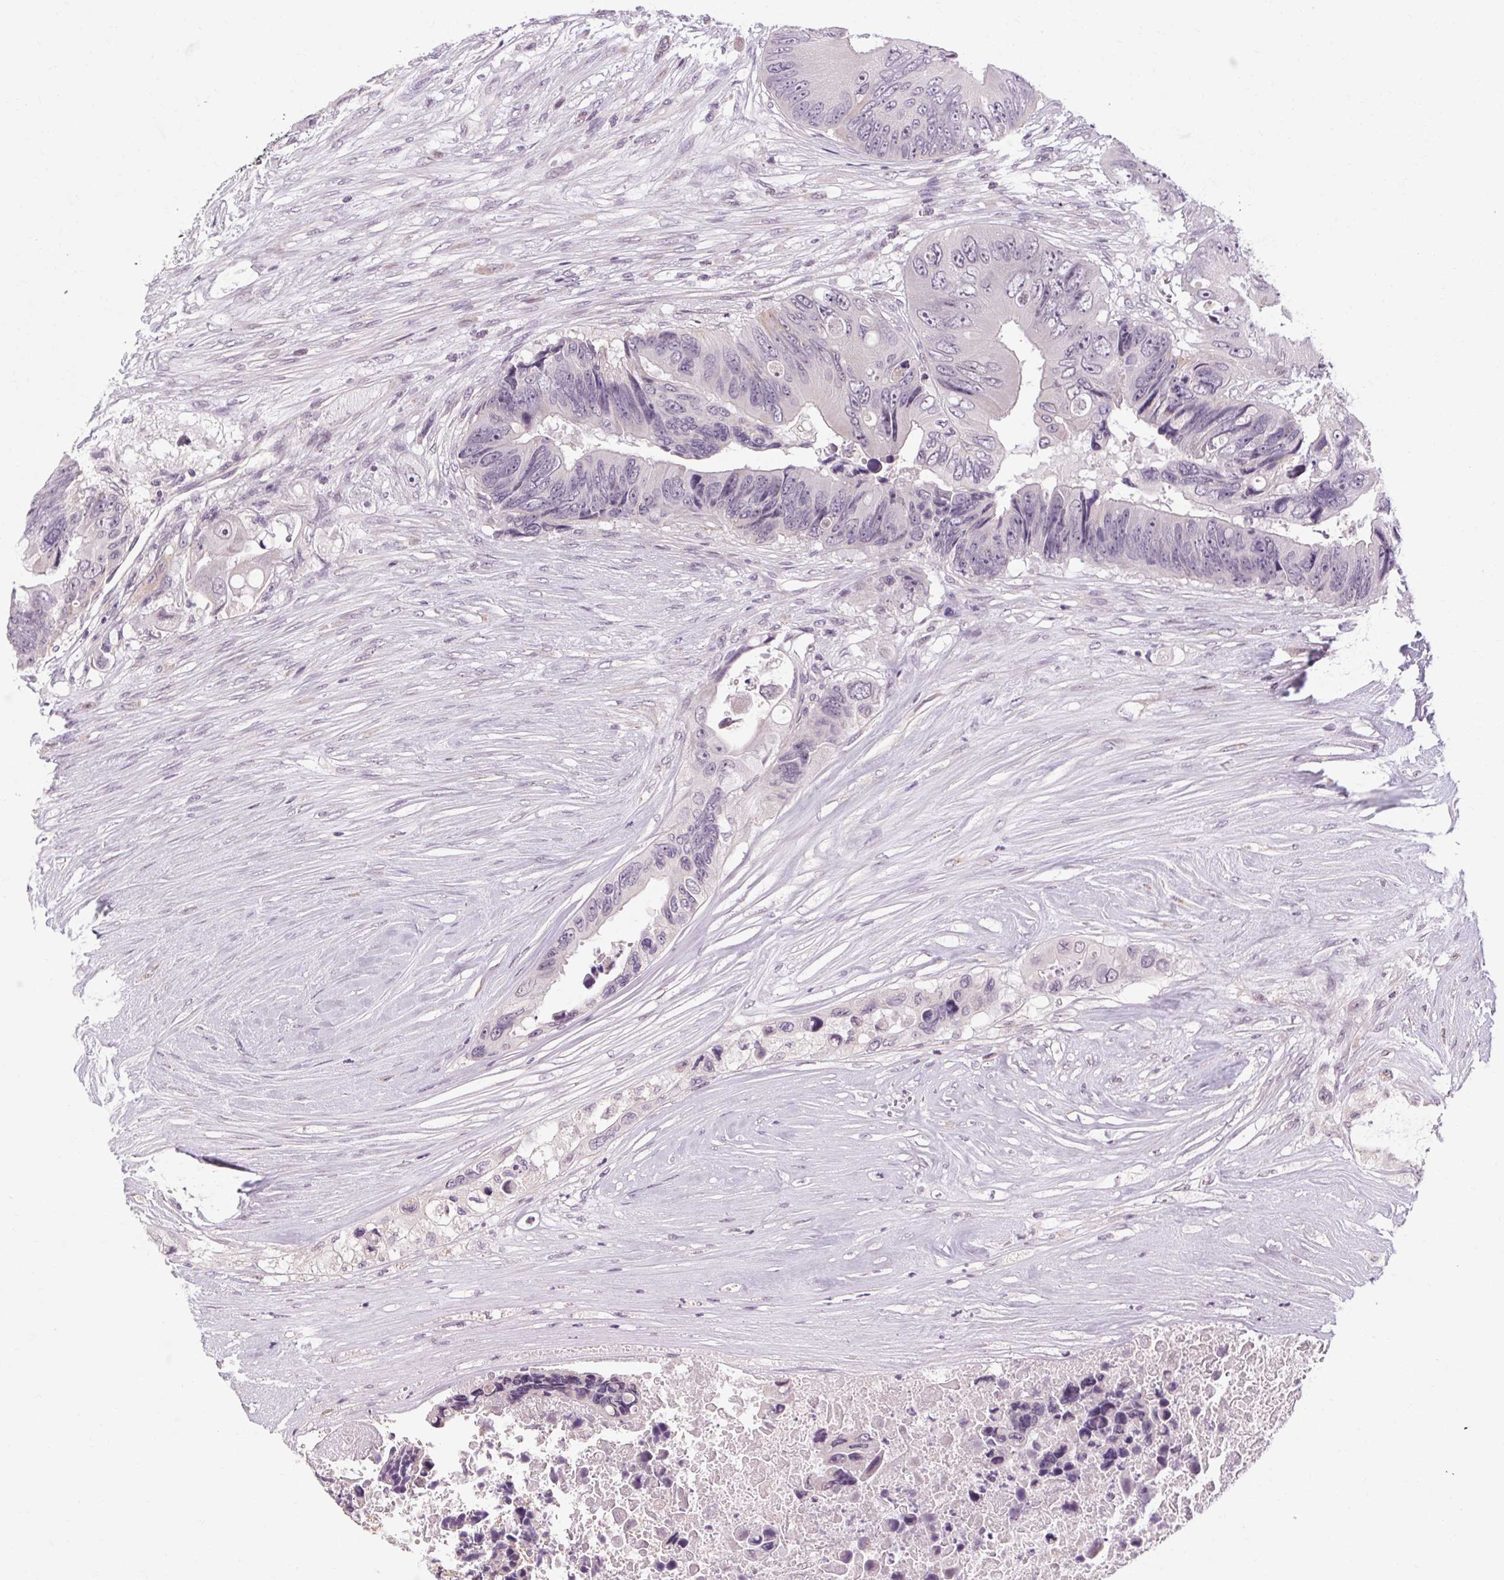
{"staining": {"intensity": "negative", "quantity": "none", "location": "none"}, "tissue": "colorectal cancer", "cell_type": "Tumor cells", "image_type": "cancer", "snomed": [{"axis": "morphology", "description": "Adenocarcinoma, NOS"}, {"axis": "topography", "description": "Colon"}], "caption": "There is no significant staining in tumor cells of colorectal cancer. (DAB (3,3'-diaminobenzidine) immunohistochemistry, high magnification).", "gene": "KLHL40", "patient": {"sex": "female", "age": 48}}